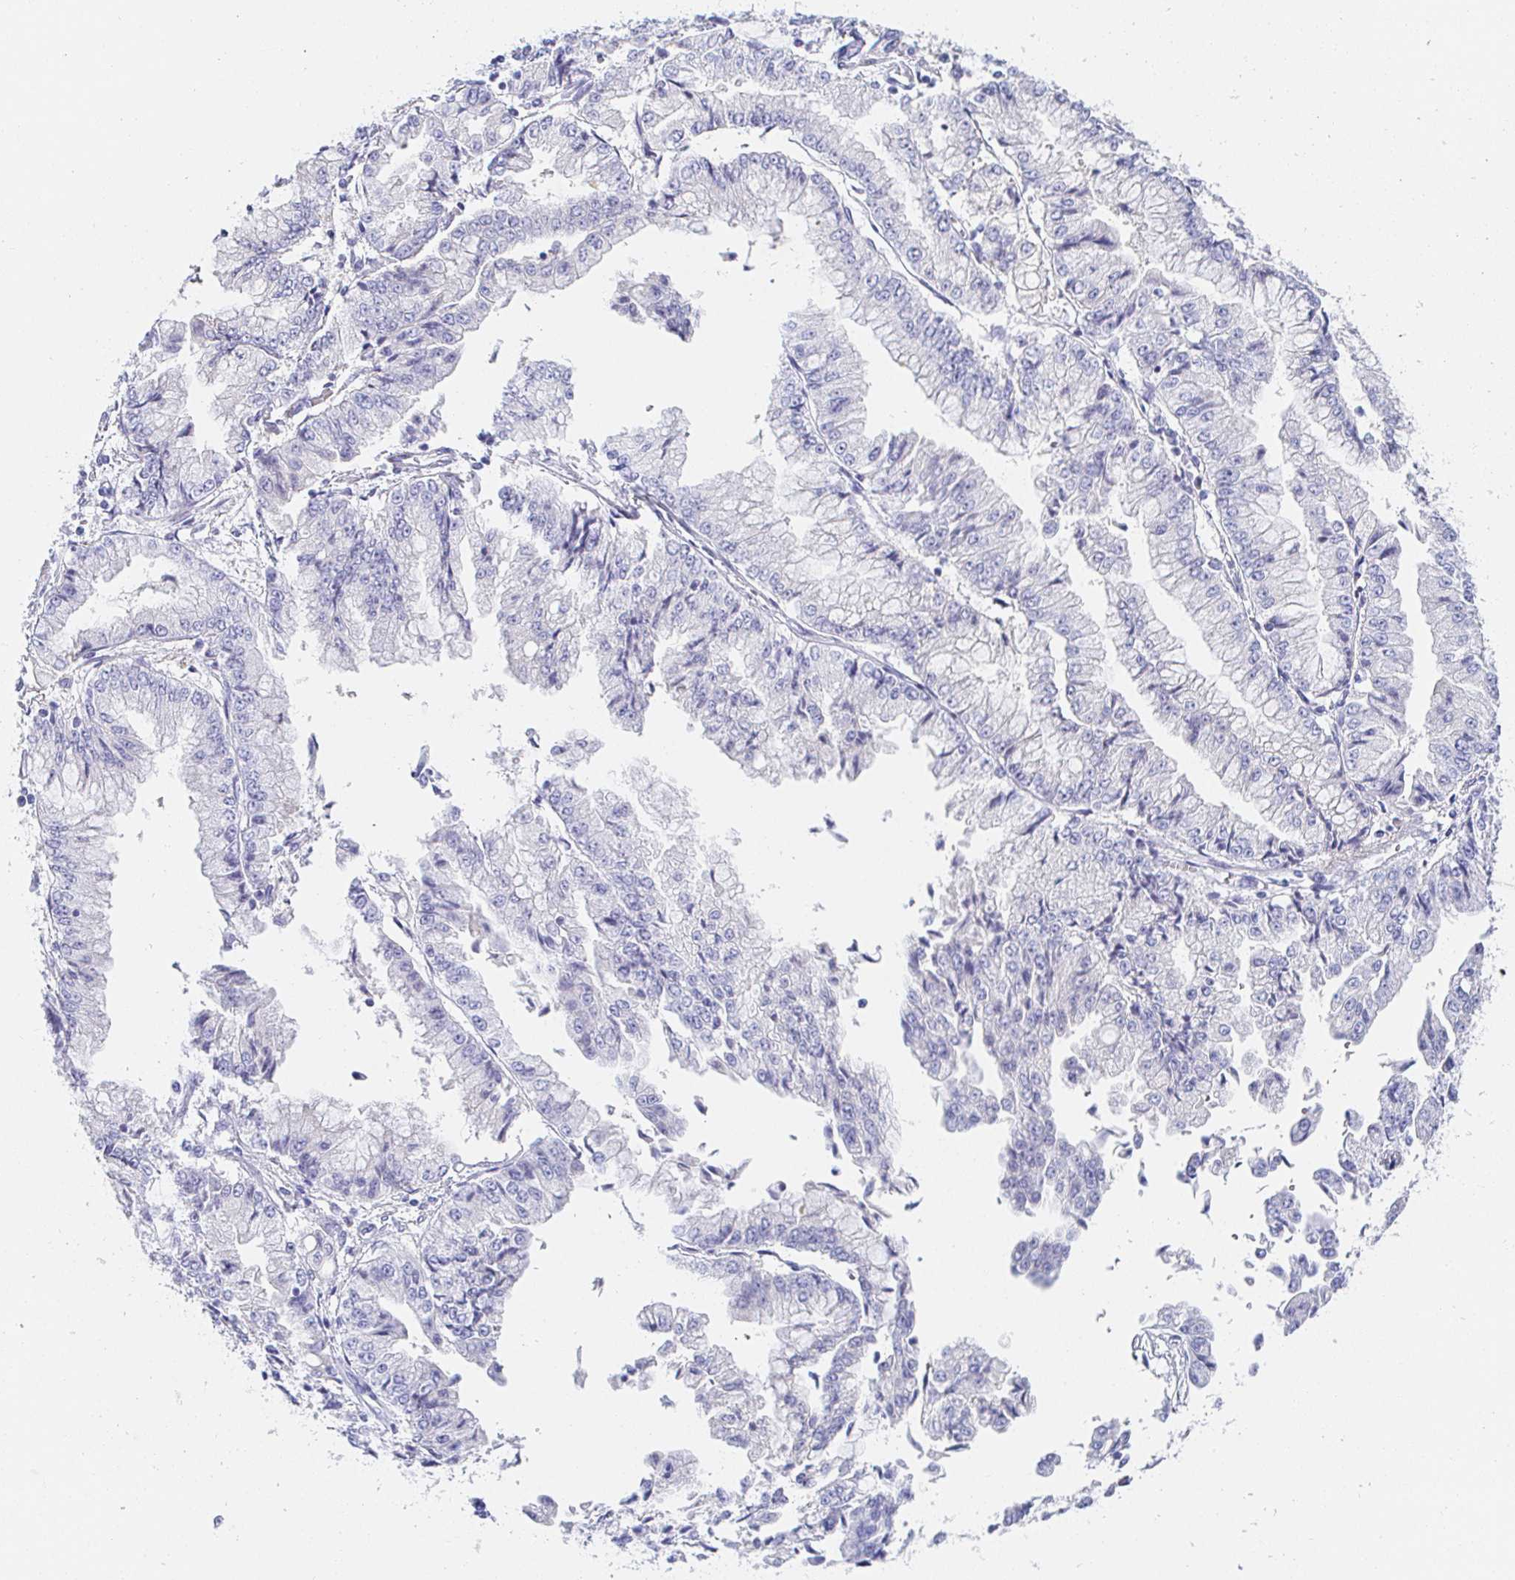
{"staining": {"intensity": "negative", "quantity": "none", "location": "none"}, "tissue": "stomach cancer", "cell_type": "Tumor cells", "image_type": "cancer", "snomed": [{"axis": "morphology", "description": "Adenocarcinoma, NOS"}, {"axis": "topography", "description": "Stomach, upper"}], "caption": "Immunohistochemistry of adenocarcinoma (stomach) demonstrates no expression in tumor cells. The staining was performed using DAB (3,3'-diaminobenzidine) to visualize the protein expression in brown, while the nuclei were stained in blue with hematoxylin (Magnification: 20x).", "gene": "PDE6B", "patient": {"sex": "female", "age": 74}}